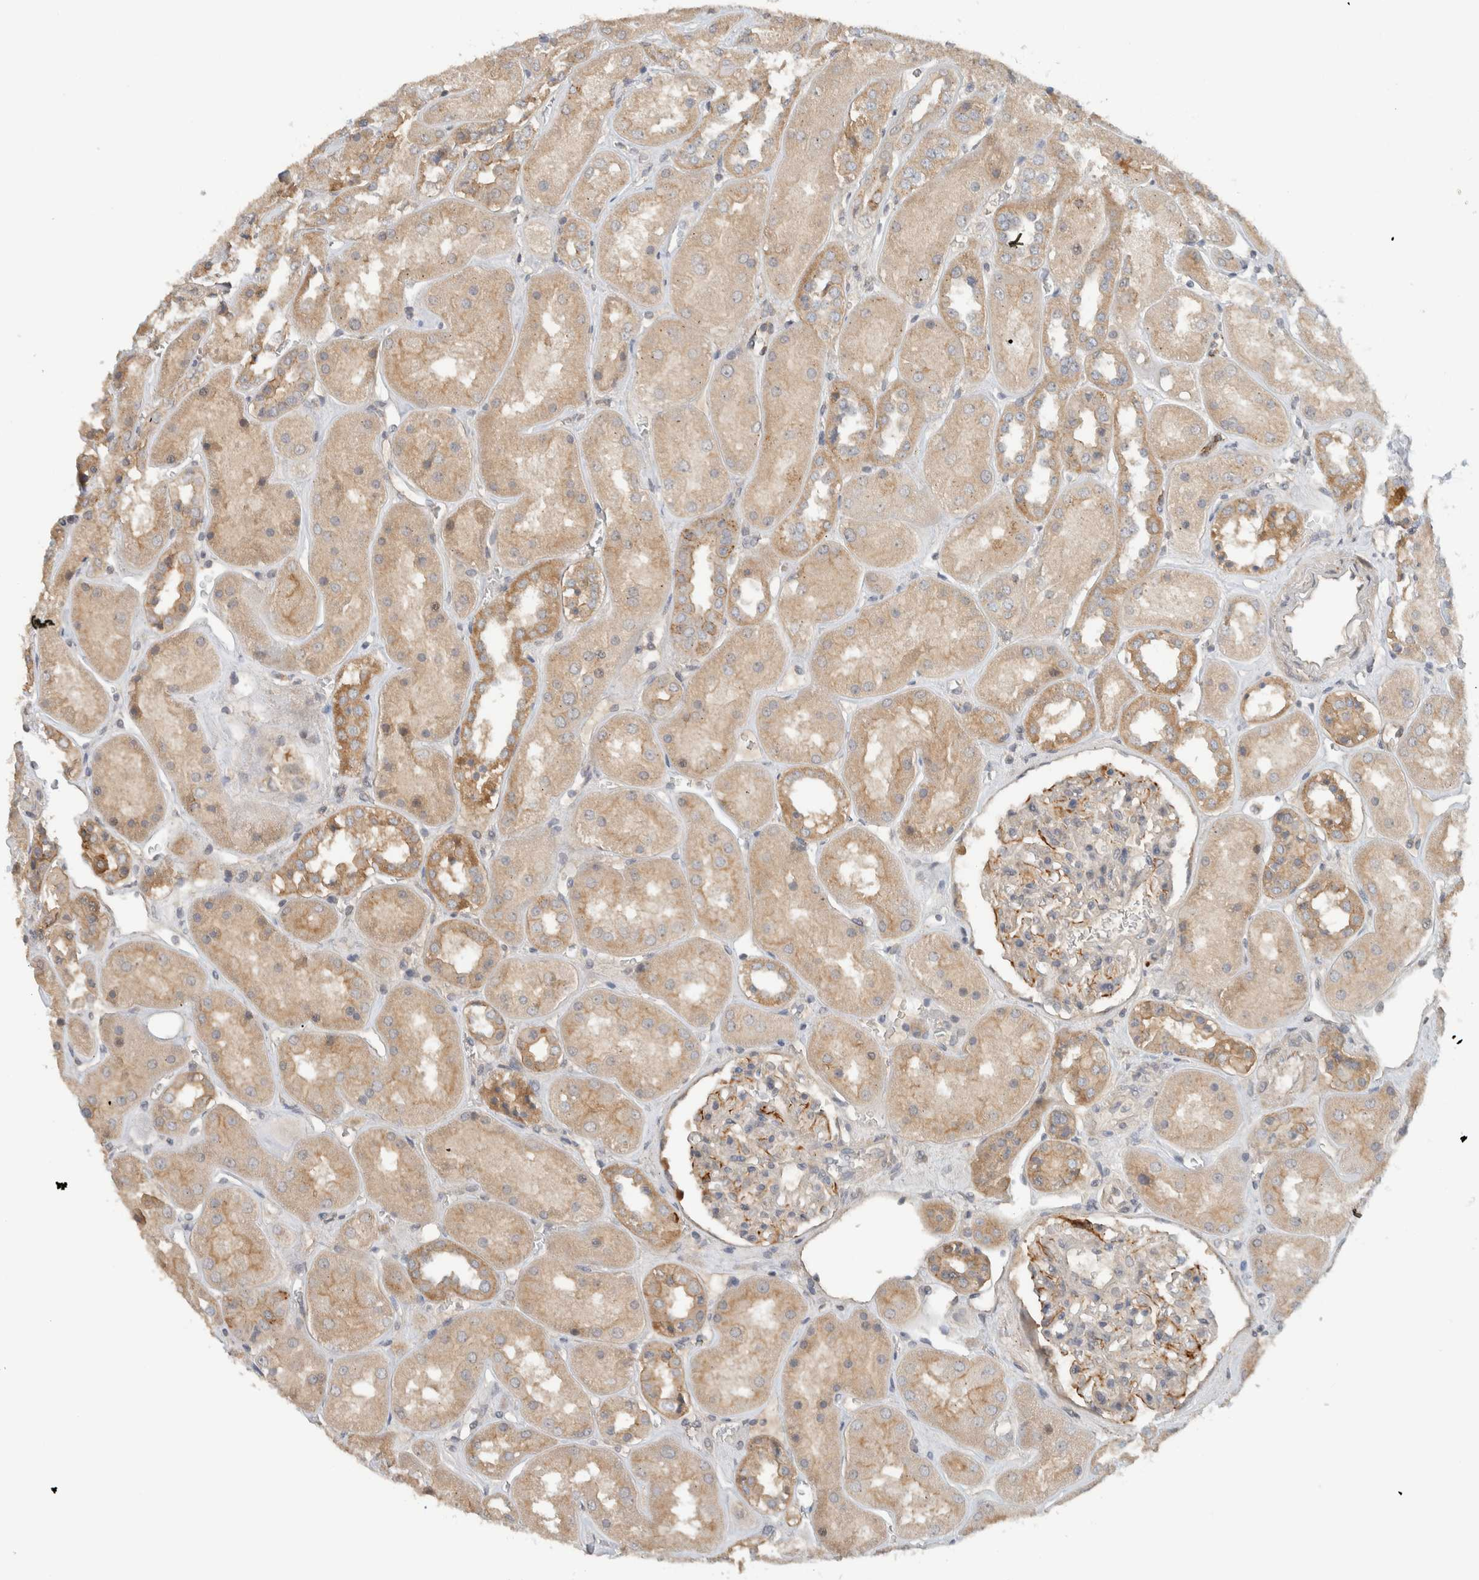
{"staining": {"intensity": "moderate", "quantity": "<25%", "location": "cytoplasmic/membranous"}, "tissue": "kidney", "cell_type": "Cells in glomeruli", "image_type": "normal", "snomed": [{"axis": "morphology", "description": "Normal tissue, NOS"}, {"axis": "topography", "description": "Kidney"}], "caption": "Unremarkable kidney demonstrates moderate cytoplasmic/membranous expression in approximately <25% of cells in glomeruli, visualized by immunohistochemistry.", "gene": "ERCC6L2", "patient": {"sex": "male", "age": 70}}